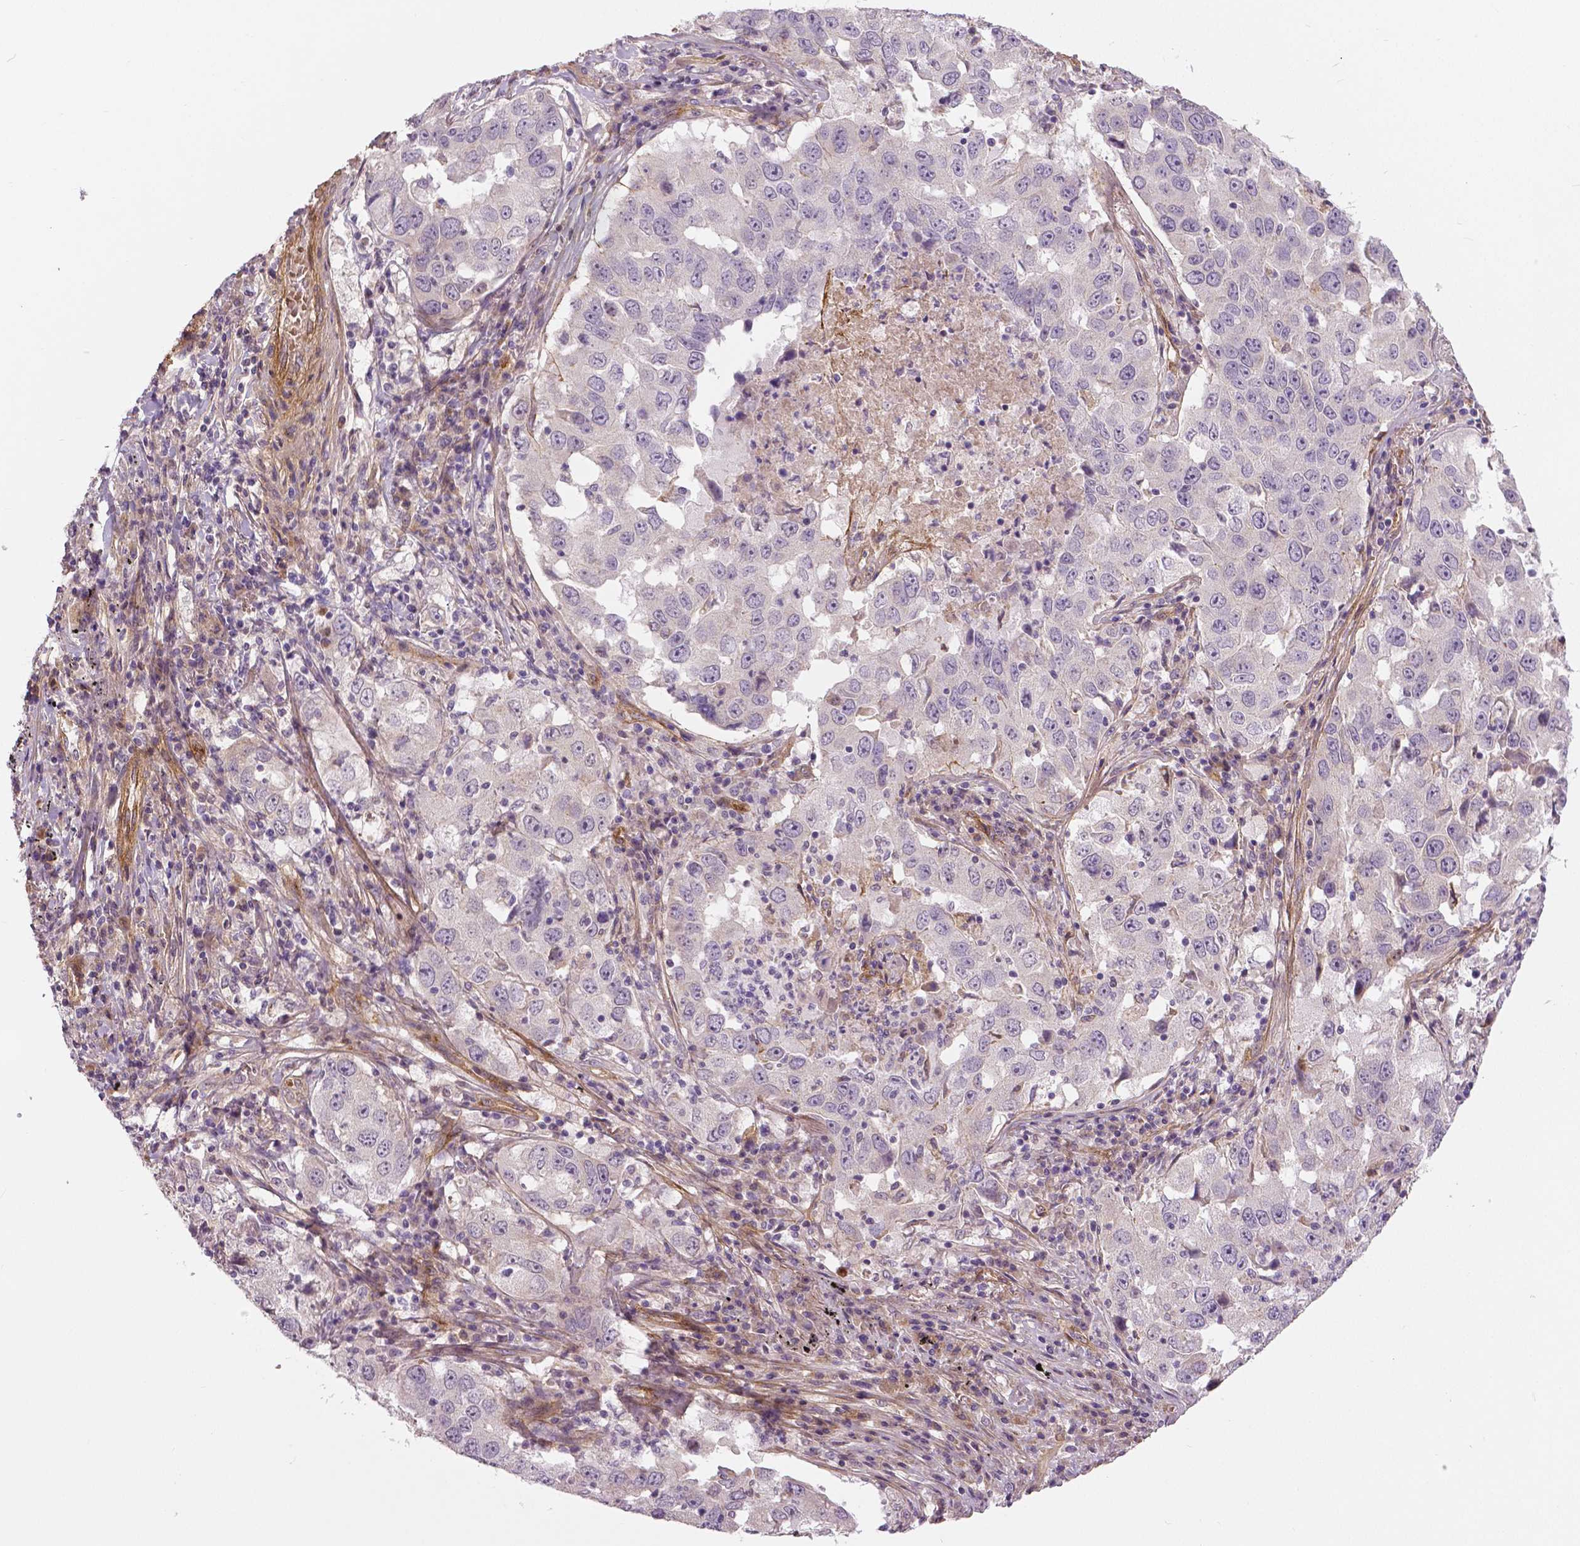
{"staining": {"intensity": "negative", "quantity": "none", "location": "none"}, "tissue": "lung cancer", "cell_type": "Tumor cells", "image_type": "cancer", "snomed": [{"axis": "morphology", "description": "Adenocarcinoma, NOS"}, {"axis": "topography", "description": "Lung"}], "caption": "Immunohistochemical staining of human lung cancer (adenocarcinoma) demonstrates no significant staining in tumor cells. Nuclei are stained in blue.", "gene": "FLT1", "patient": {"sex": "male", "age": 73}}